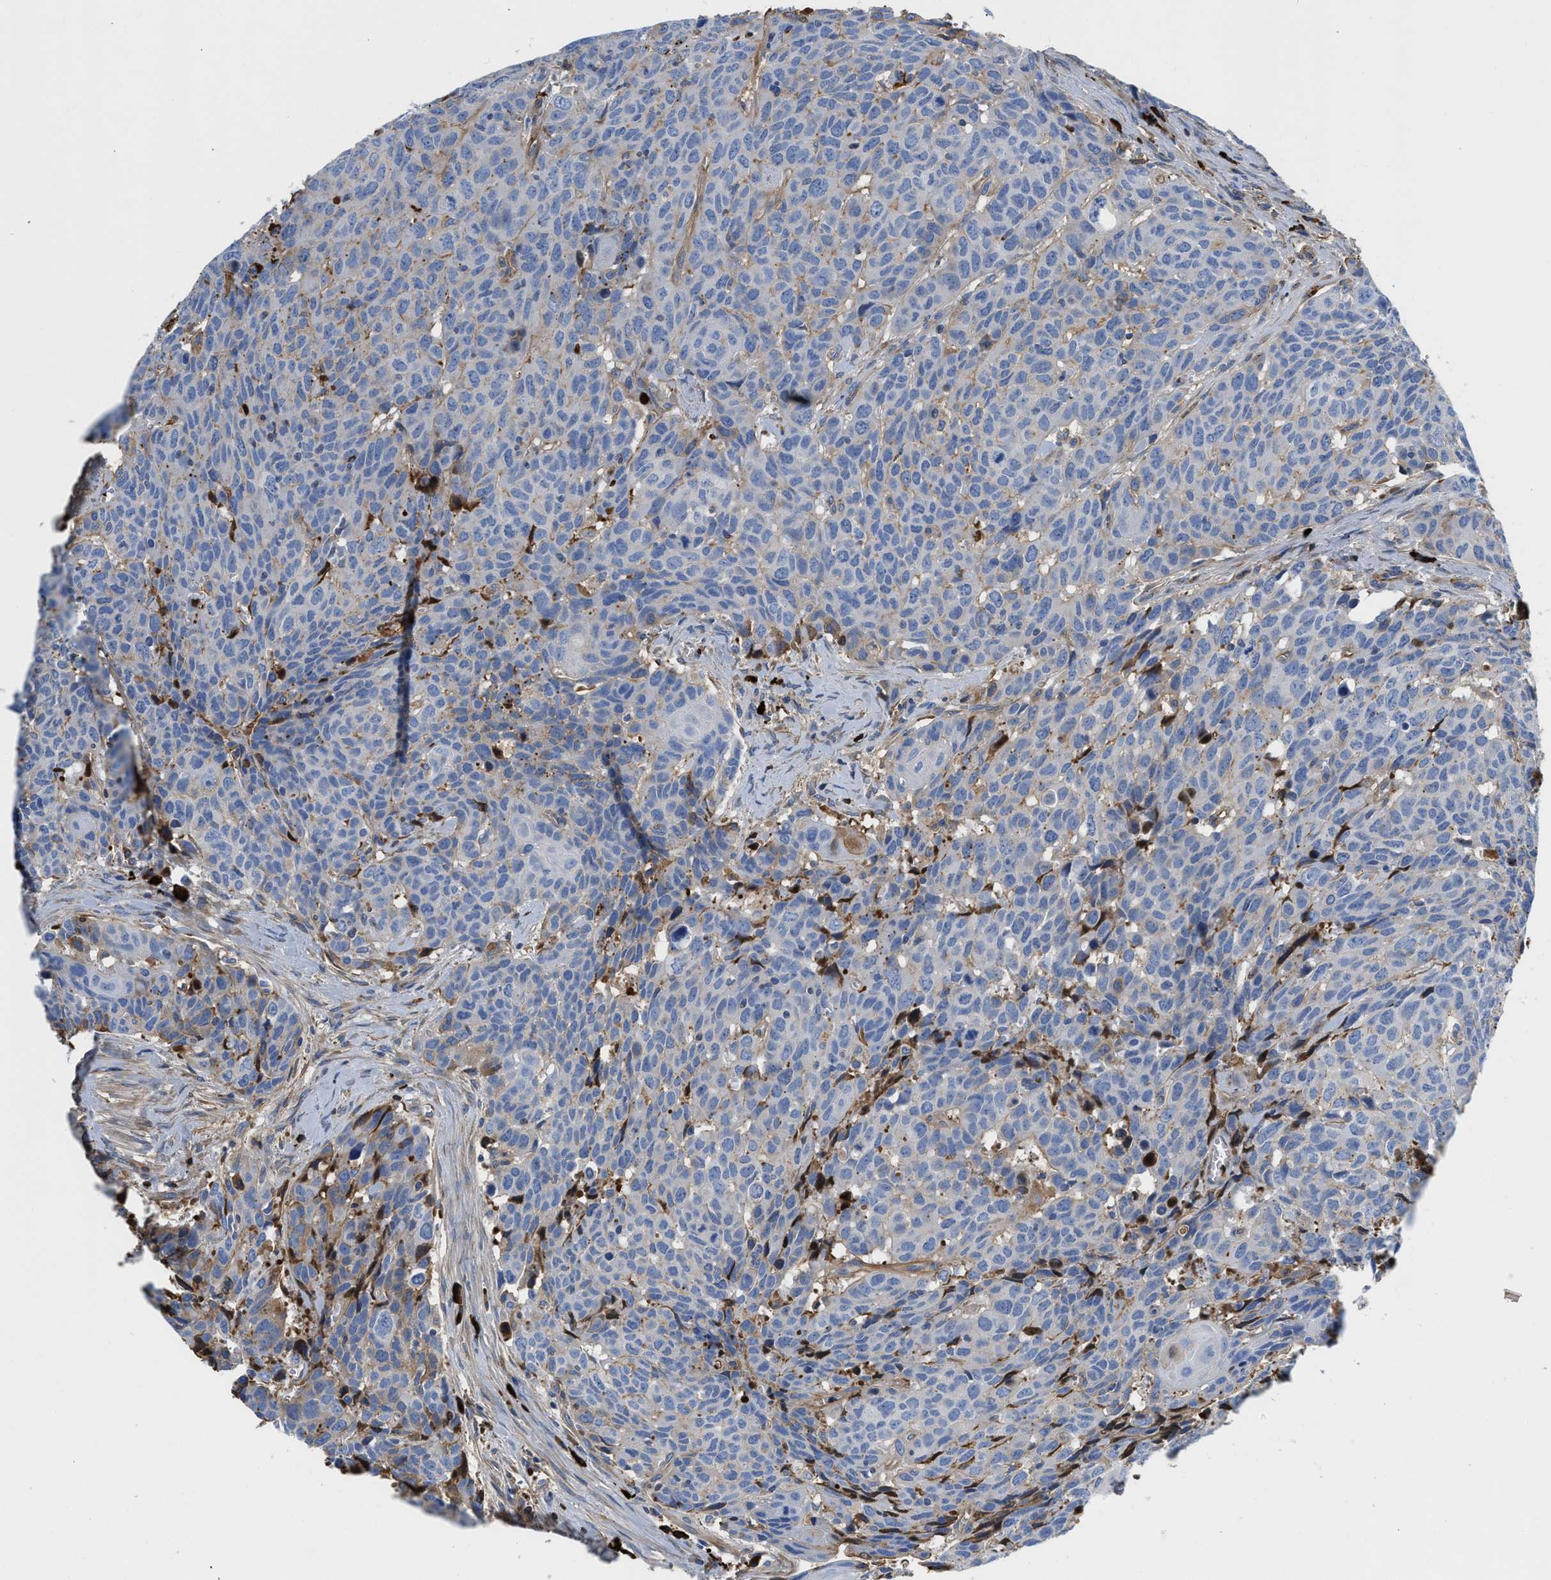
{"staining": {"intensity": "negative", "quantity": "none", "location": "none"}, "tissue": "head and neck cancer", "cell_type": "Tumor cells", "image_type": "cancer", "snomed": [{"axis": "morphology", "description": "Squamous cell carcinoma, NOS"}, {"axis": "topography", "description": "Head-Neck"}], "caption": "A micrograph of human head and neck squamous cell carcinoma is negative for staining in tumor cells. Nuclei are stained in blue.", "gene": "HSPG2", "patient": {"sex": "male", "age": 66}}